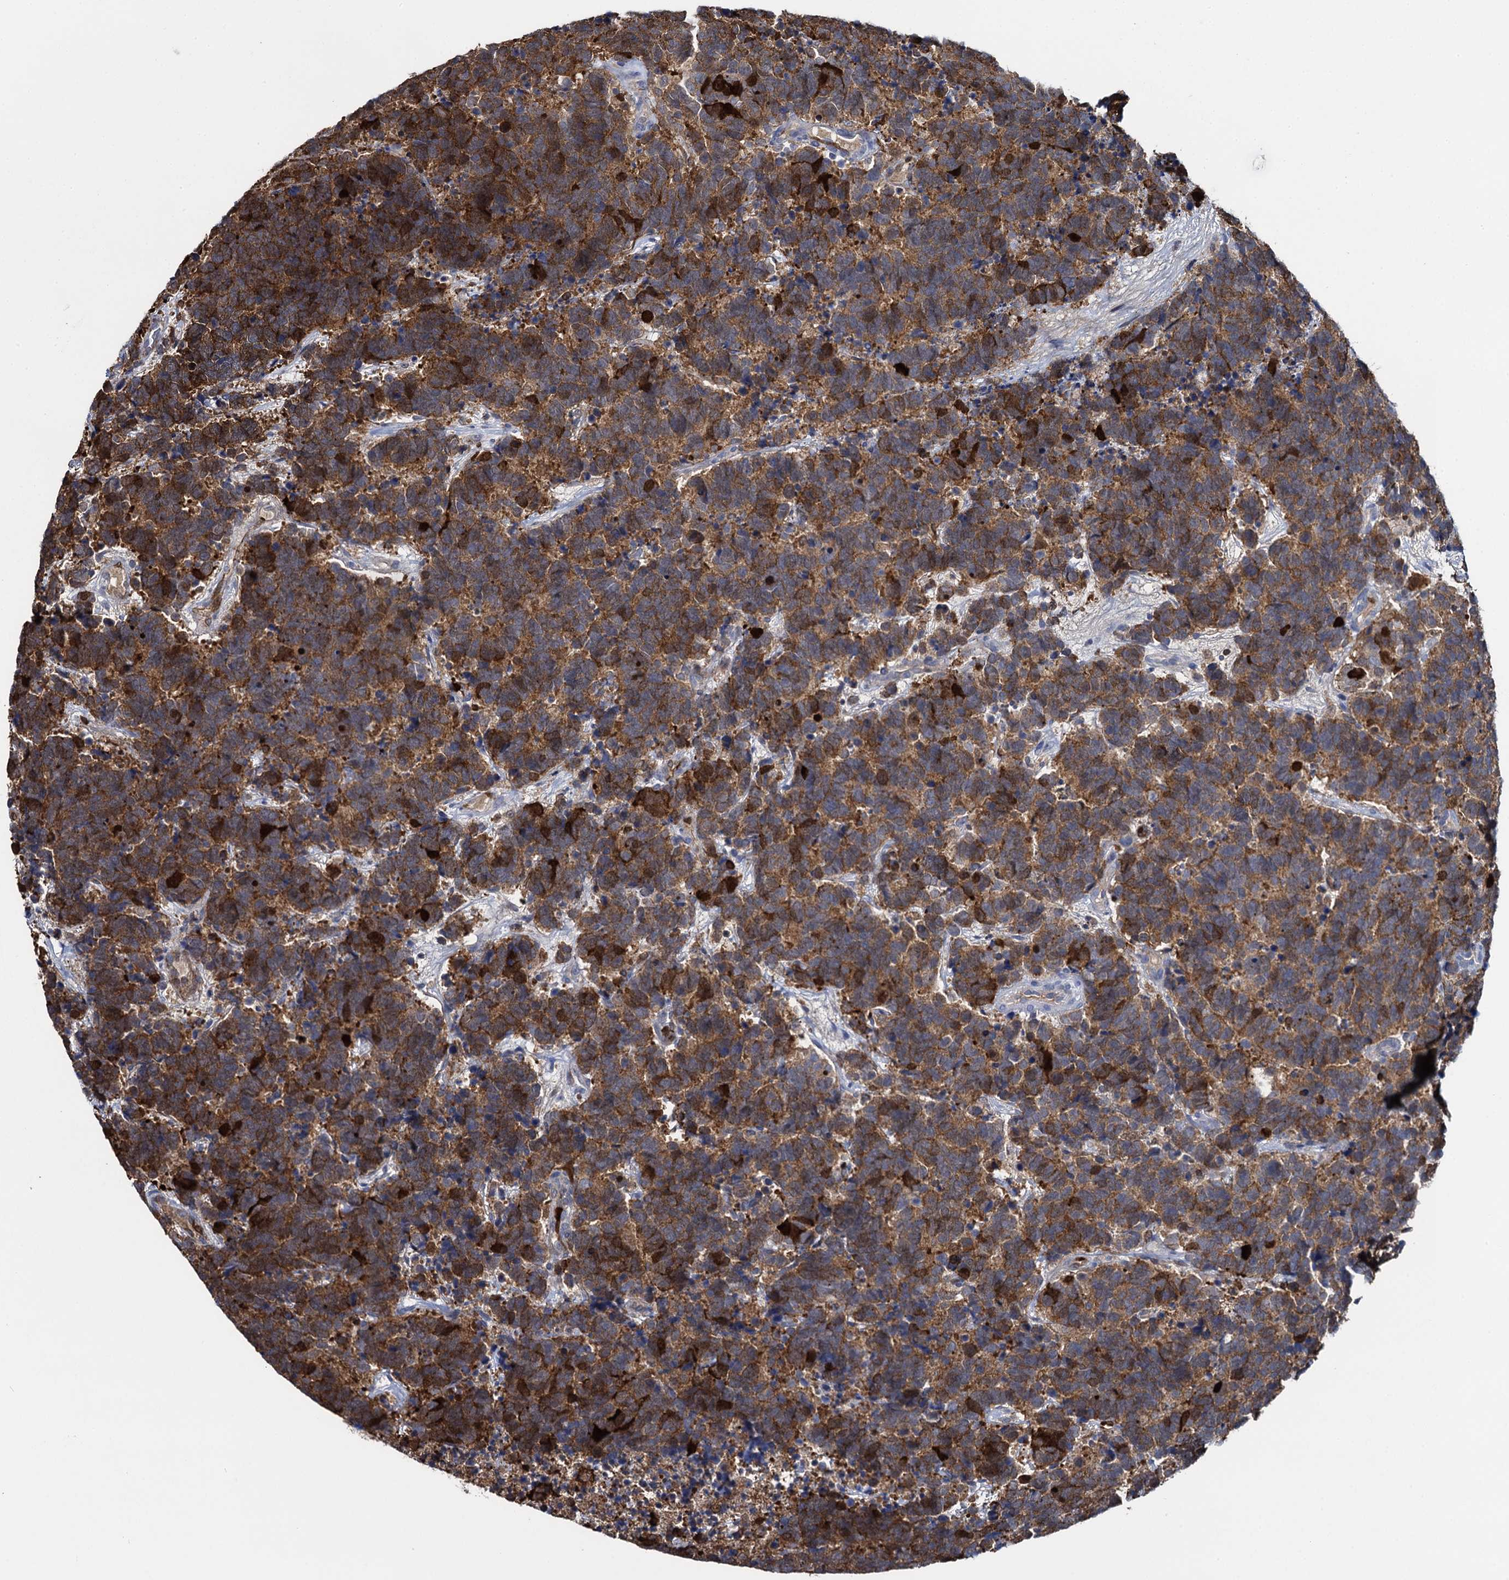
{"staining": {"intensity": "moderate", "quantity": ">75%", "location": "cytoplasmic/membranous"}, "tissue": "carcinoid", "cell_type": "Tumor cells", "image_type": "cancer", "snomed": [{"axis": "morphology", "description": "Carcinoma, NOS"}, {"axis": "morphology", "description": "Carcinoid, malignant, NOS"}, {"axis": "topography", "description": "Urinary bladder"}], "caption": "Brown immunohistochemical staining in carcinoid (malignant) shows moderate cytoplasmic/membranous positivity in approximately >75% of tumor cells.", "gene": "FABP5", "patient": {"sex": "male", "age": 57}}